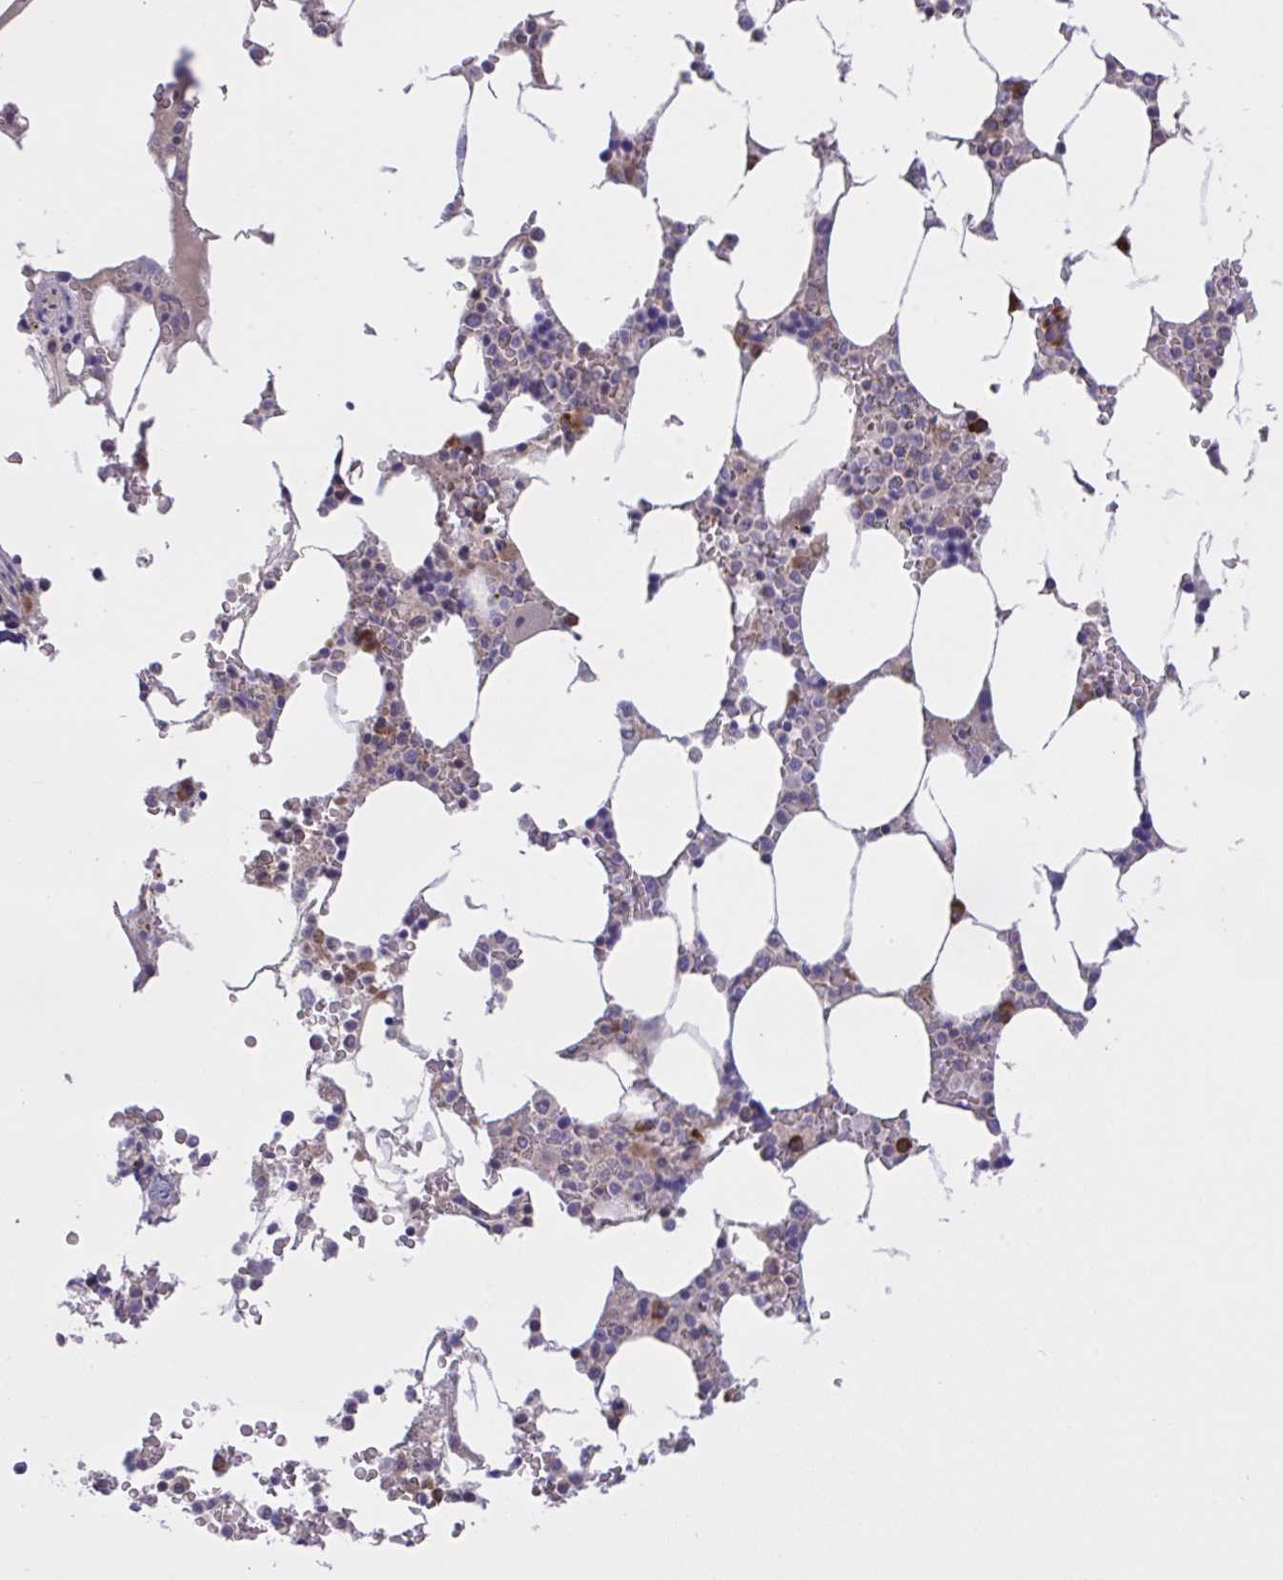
{"staining": {"intensity": "moderate", "quantity": "<25%", "location": "cytoplasmic/membranous"}, "tissue": "bone marrow", "cell_type": "Hematopoietic cells", "image_type": "normal", "snomed": [{"axis": "morphology", "description": "Normal tissue, NOS"}, {"axis": "topography", "description": "Bone marrow"}], "caption": "Normal bone marrow shows moderate cytoplasmic/membranous staining in approximately <25% of hematopoietic cells, visualized by immunohistochemistry. The protein of interest is stained brown, and the nuclei are stained in blue (DAB (3,3'-diaminobenzidine) IHC with brightfield microscopy, high magnification).", "gene": "TMEM41A", "patient": {"sex": "male", "age": 64}}